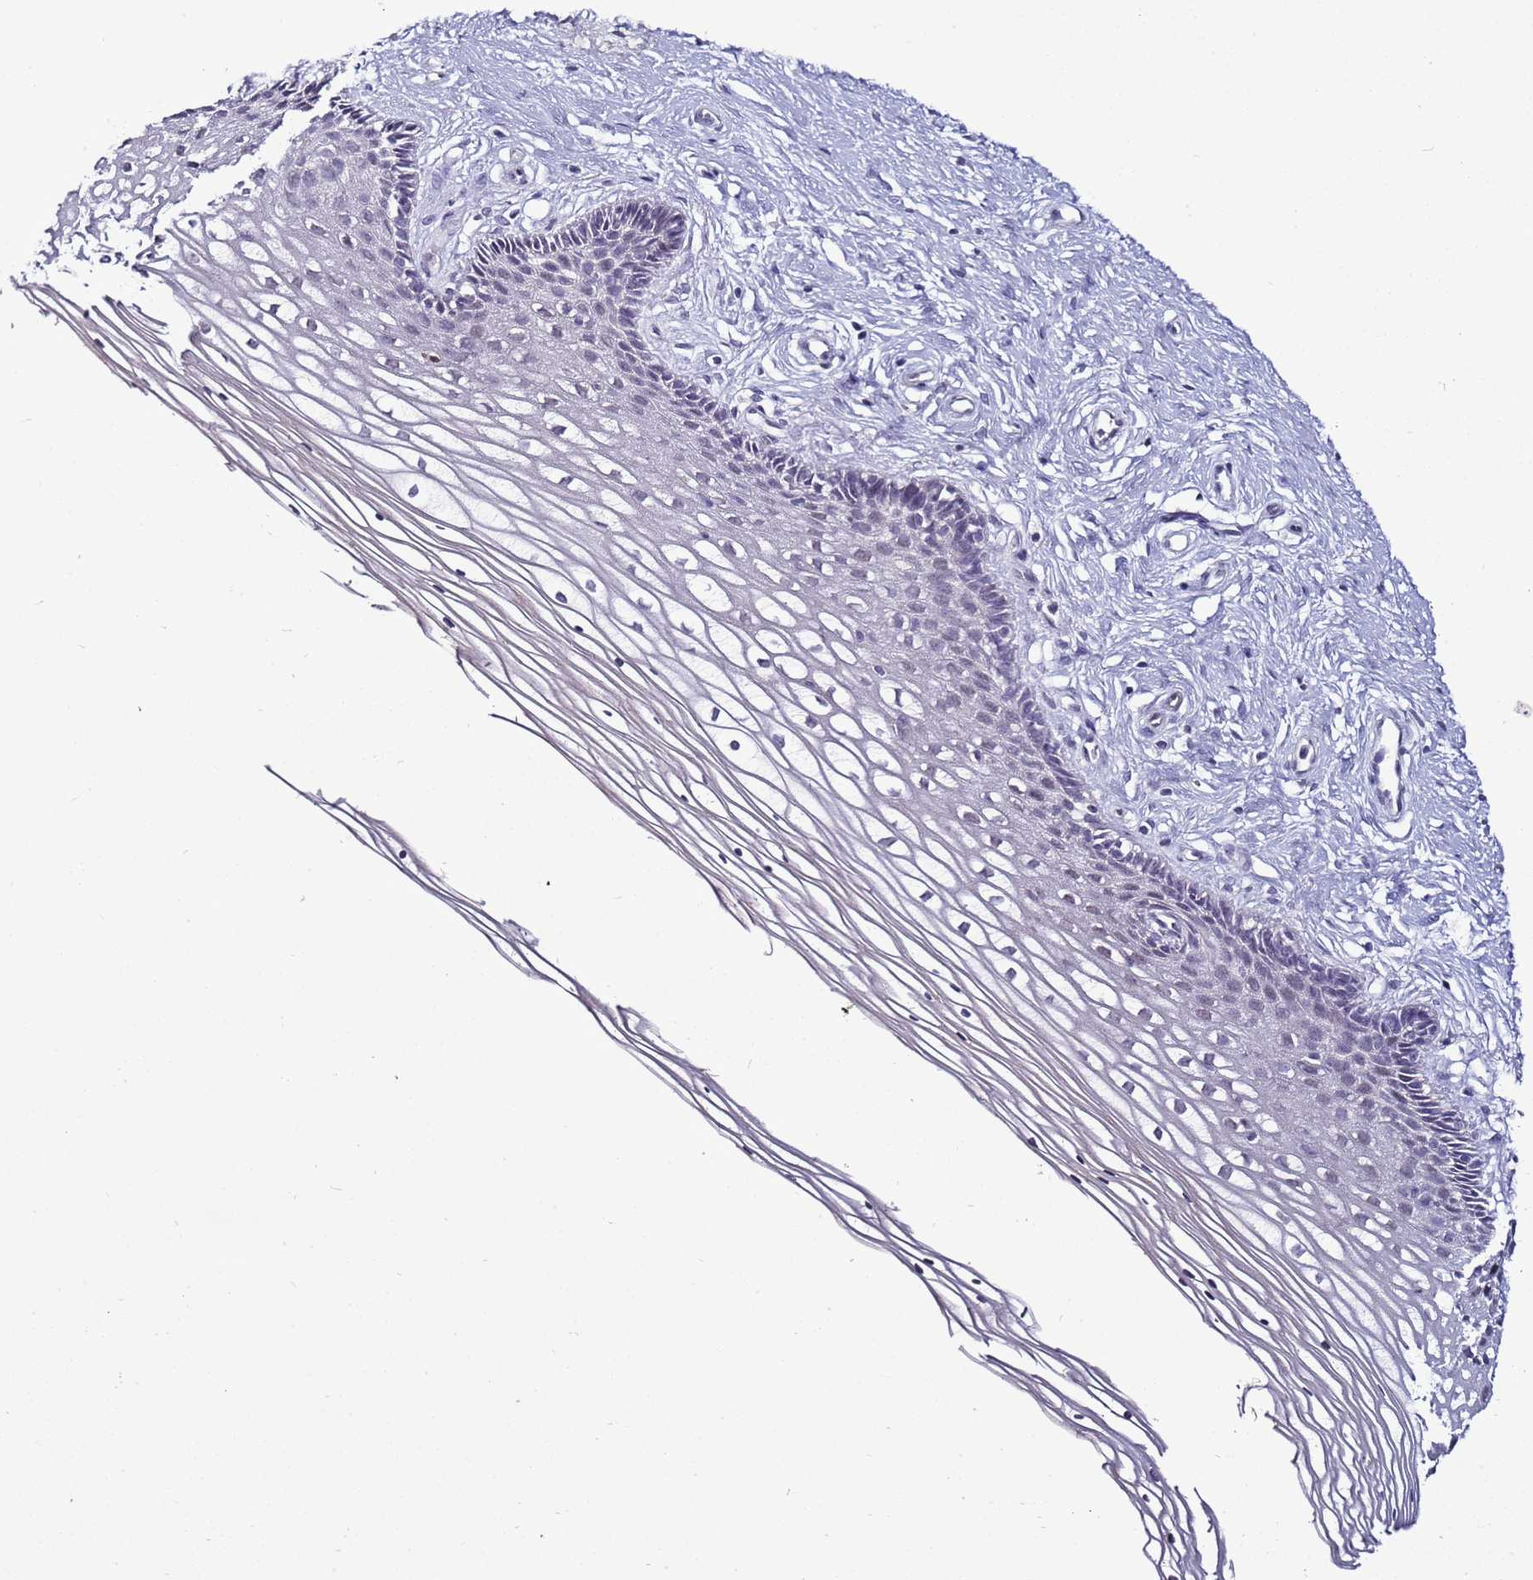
{"staining": {"intensity": "negative", "quantity": "none", "location": "none"}, "tissue": "cervix", "cell_type": "Glandular cells", "image_type": "normal", "snomed": [{"axis": "morphology", "description": "Normal tissue, NOS"}, {"axis": "topography", "description": "Cervix"}], "caption": "Immunohistochemistry micrograph of normal cervix stained for a protein (brown), which shows no positivity in glandular cells.", "gene": "PSMA7", "patient": {"sex": "female", "age": 33}}